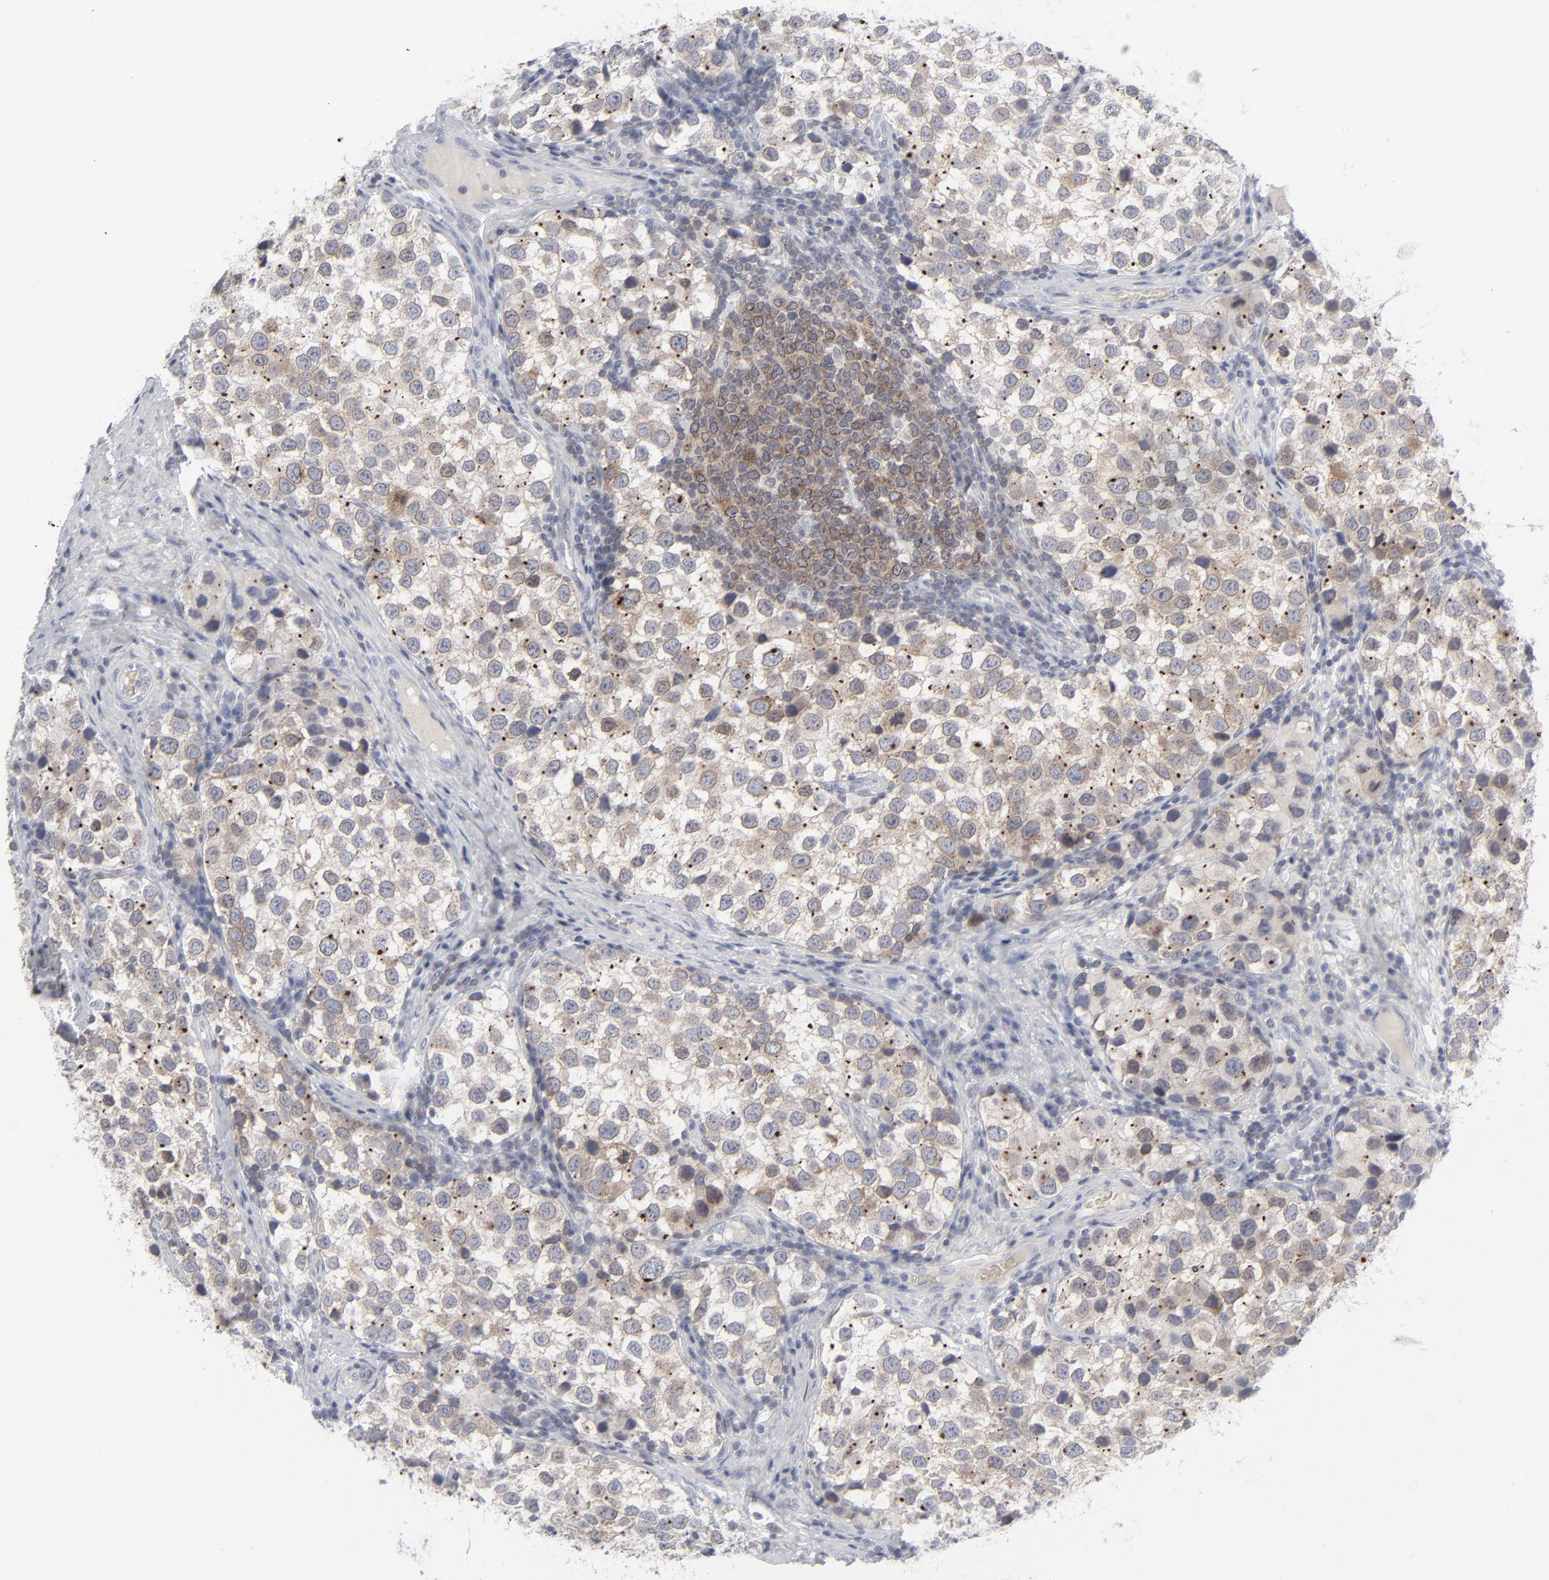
{"staining": {"intensity": "weak", "quantity": "25%-75%", "location": "cytoplasmic/membranous"}, "tissue": "testis cancer", "cell_type": "Tumor cells", "image_type": "cancer", "snomed": [{"axis": "morphology", "description": "Seminoma, NOS"}, {"axis": "topography", "description": "Testis"}], "caption": "An immunohistochemistry (IHC) micrograph of tumor tissue is shown. Protein staining in brown highlights weak cytoplasmic/membranous positivity in testis cancer within tumor cells.", "gene": "NUP88", "patient": {"sex": "male", "age": 39}}